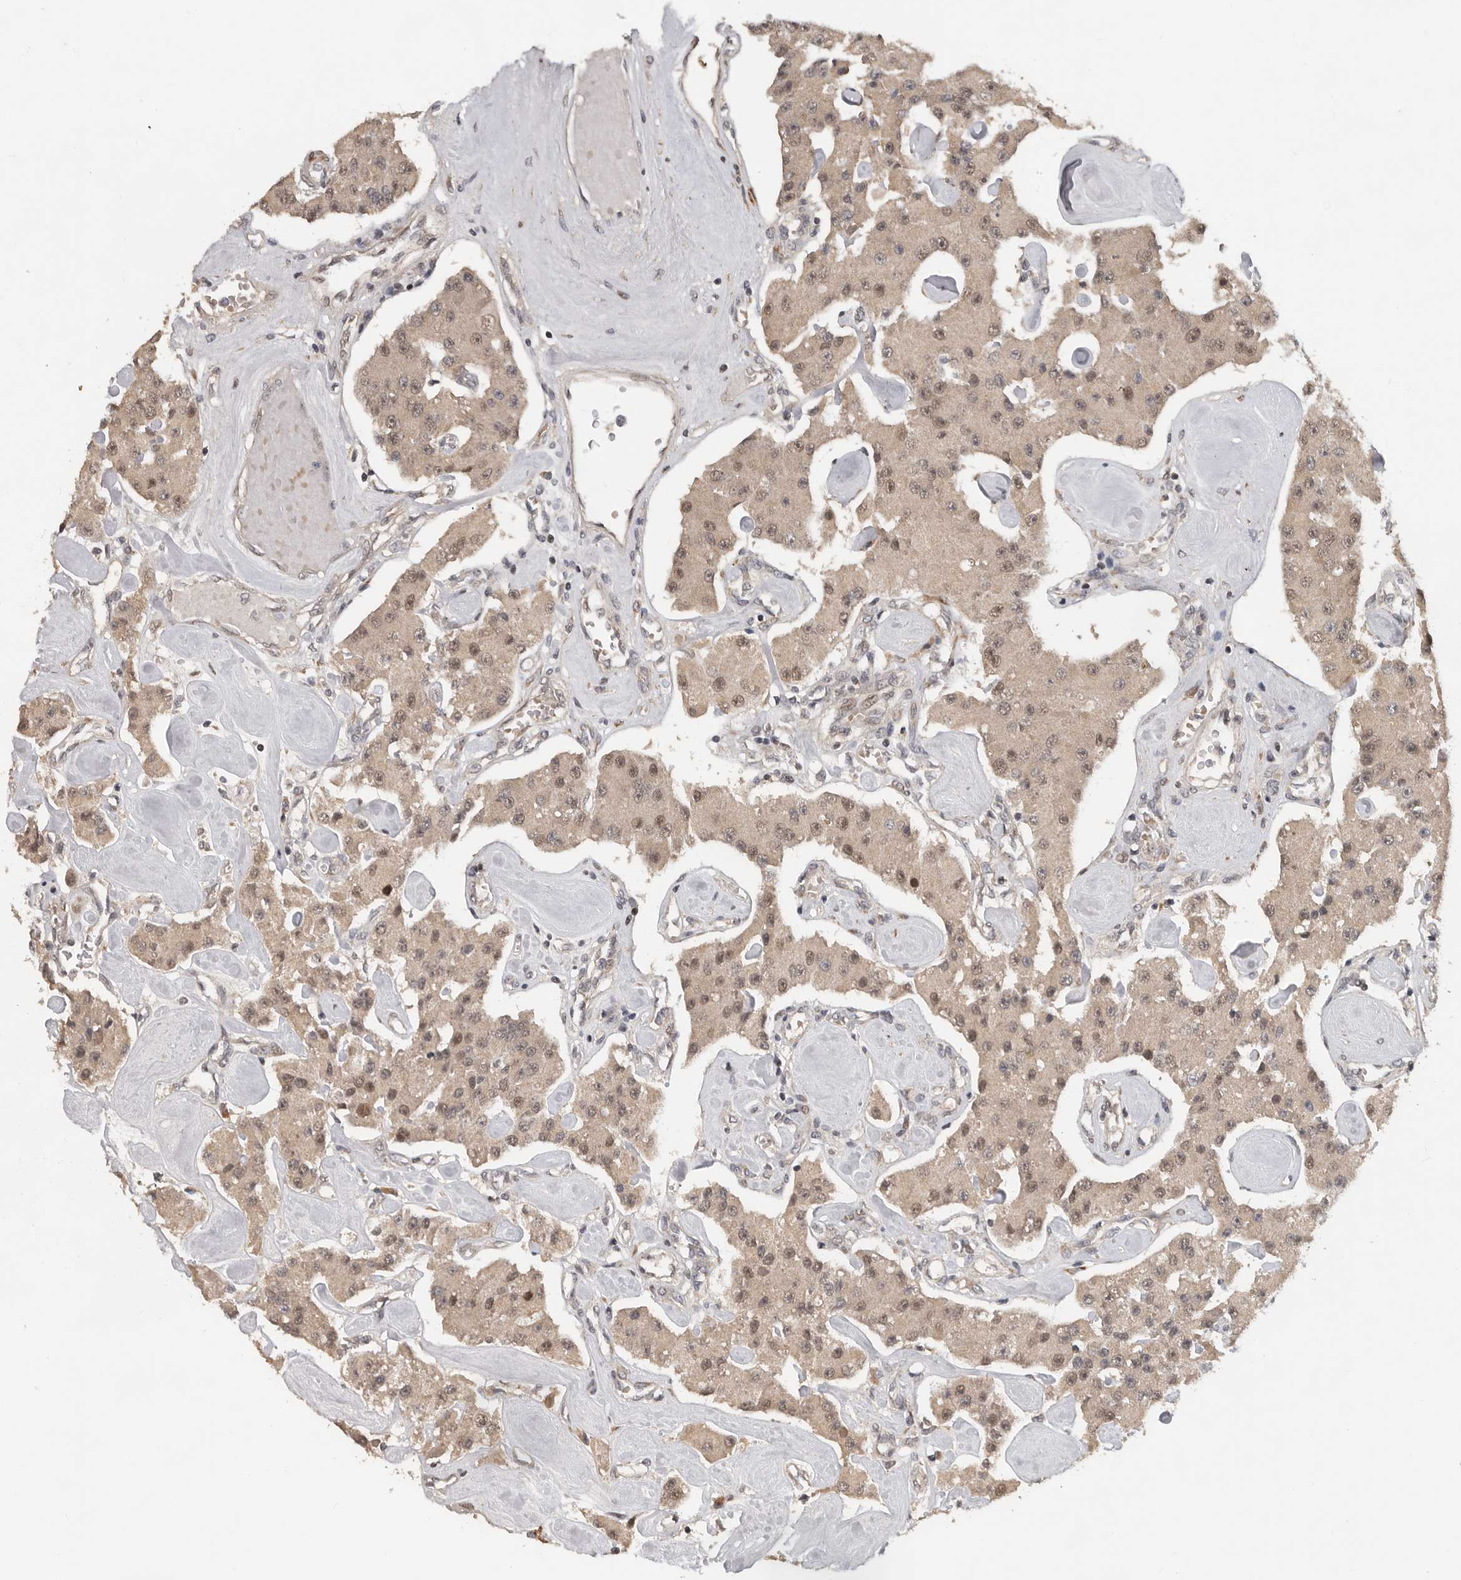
{"staining": {"intensity": "moderate", "quantity": ">75%", "location": "nuclear"}, "tissue": "carcinoid", "cell_type": "Tumor cells", "image_type": "cancer", "snomed": [{"axis": "morphology", "description": "Carcinoid, malignant, NOS"}, {"axis": "topography", "description": "Pancreas"}], "caption": "IHC of human carcinoid displays medium levels of moderate nuclear positivity in approximately >75% of tumor cells.", "gene": "HENMT1", "patient": {"sex": "male", "age": 41}}